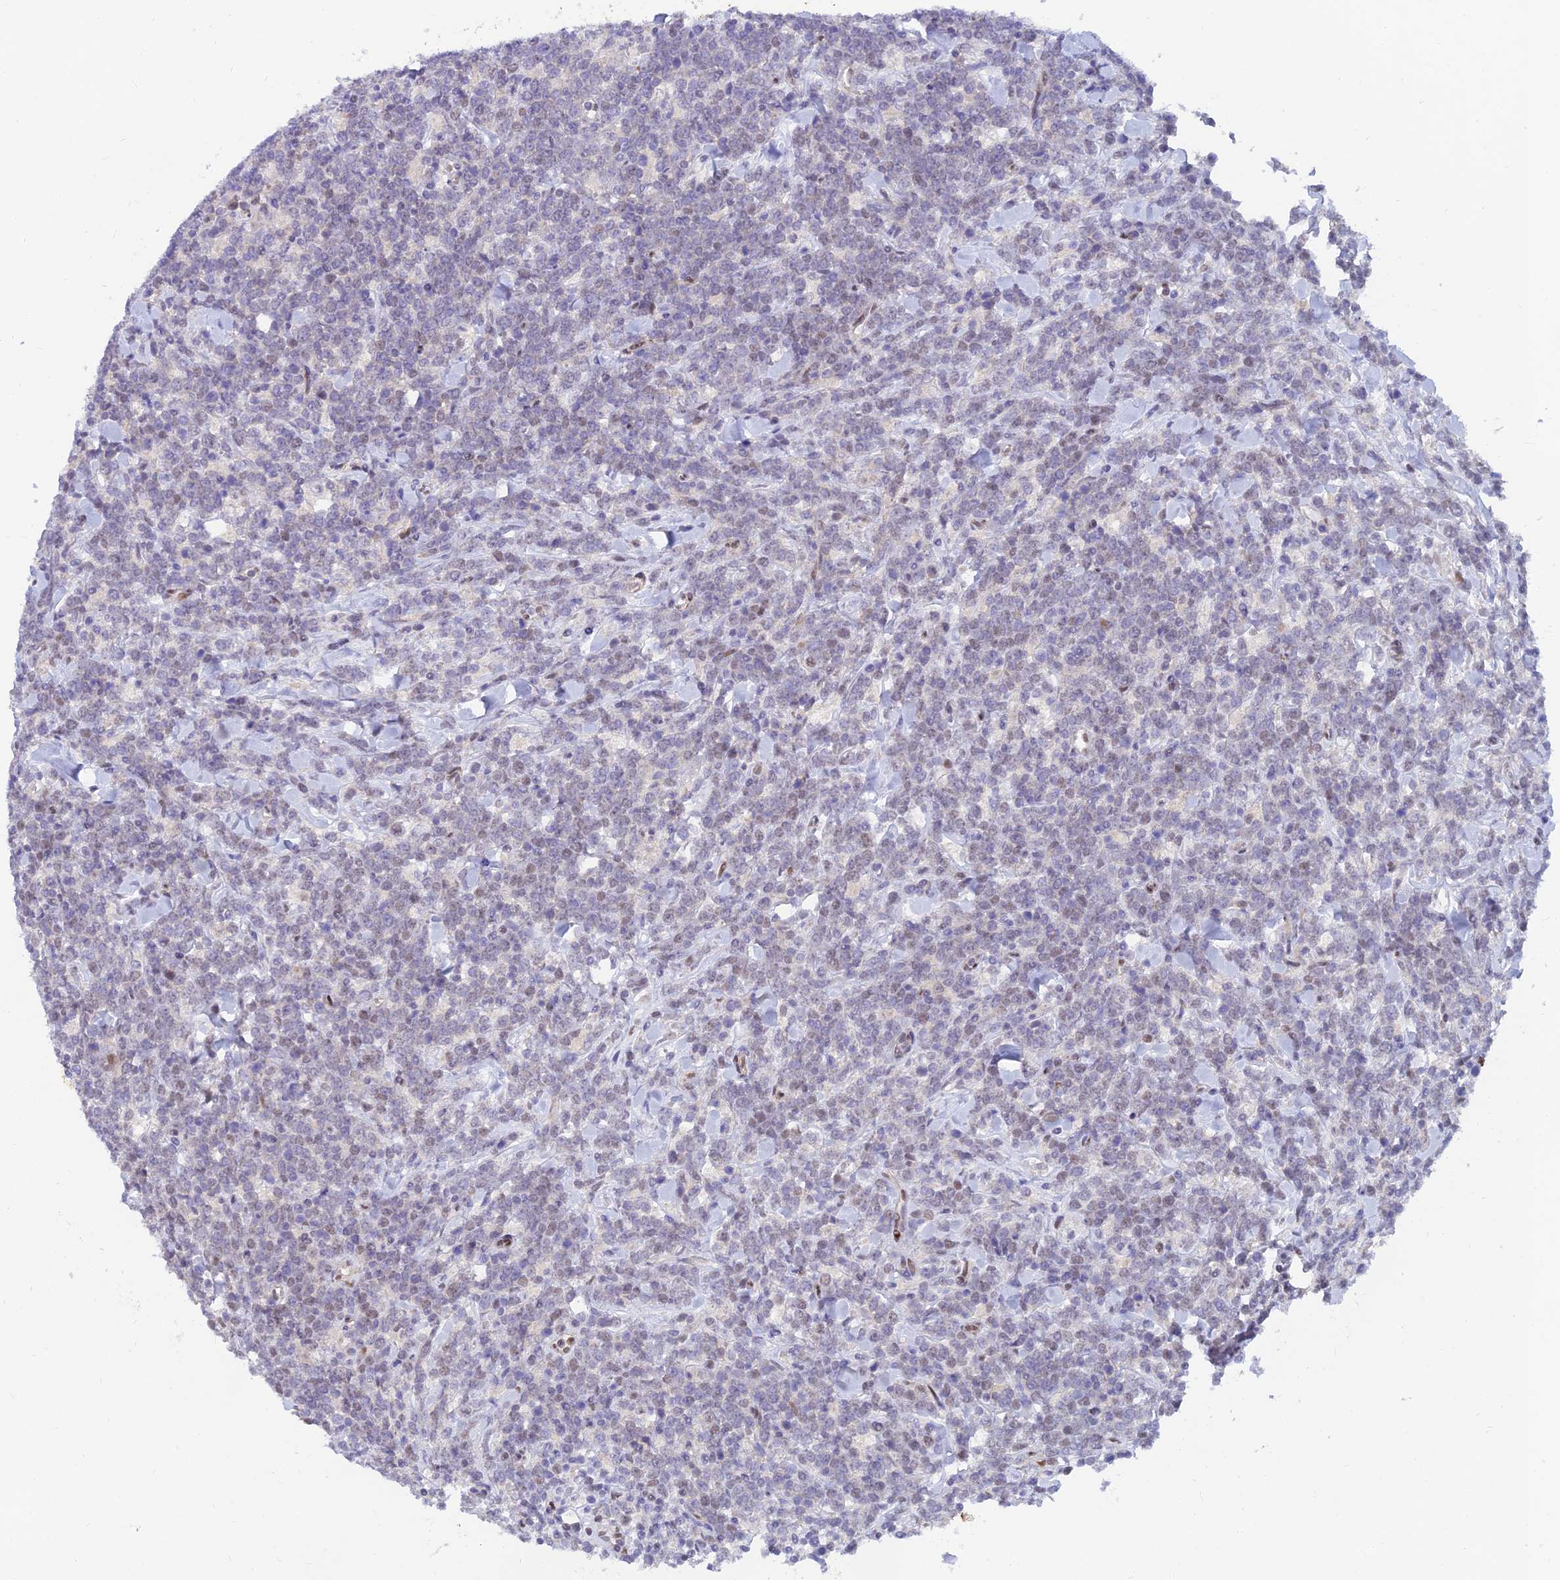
{"staining": {"intensity": "weak", "quantity": "25%-75%", "location": "nuclear"}, "tissue": "lymphoma", "cell_type": "Tumor cells", "image_type": "cancer", "snomed": [{"axis": "morphology", "description": "Malignant lymphoma, non-Hodgkin's type, High grade"}, {"axis": "topography", "description": "Small intestine"}], "caption": "A high-resolution image shows immunohistochemistry (IHC) staining of lymphoma, which reveals weak nuclear positivity in about 25%-75% of tumor cells.", "gene": "CLK4", "patient": {"sex": "male", "age": 8}}